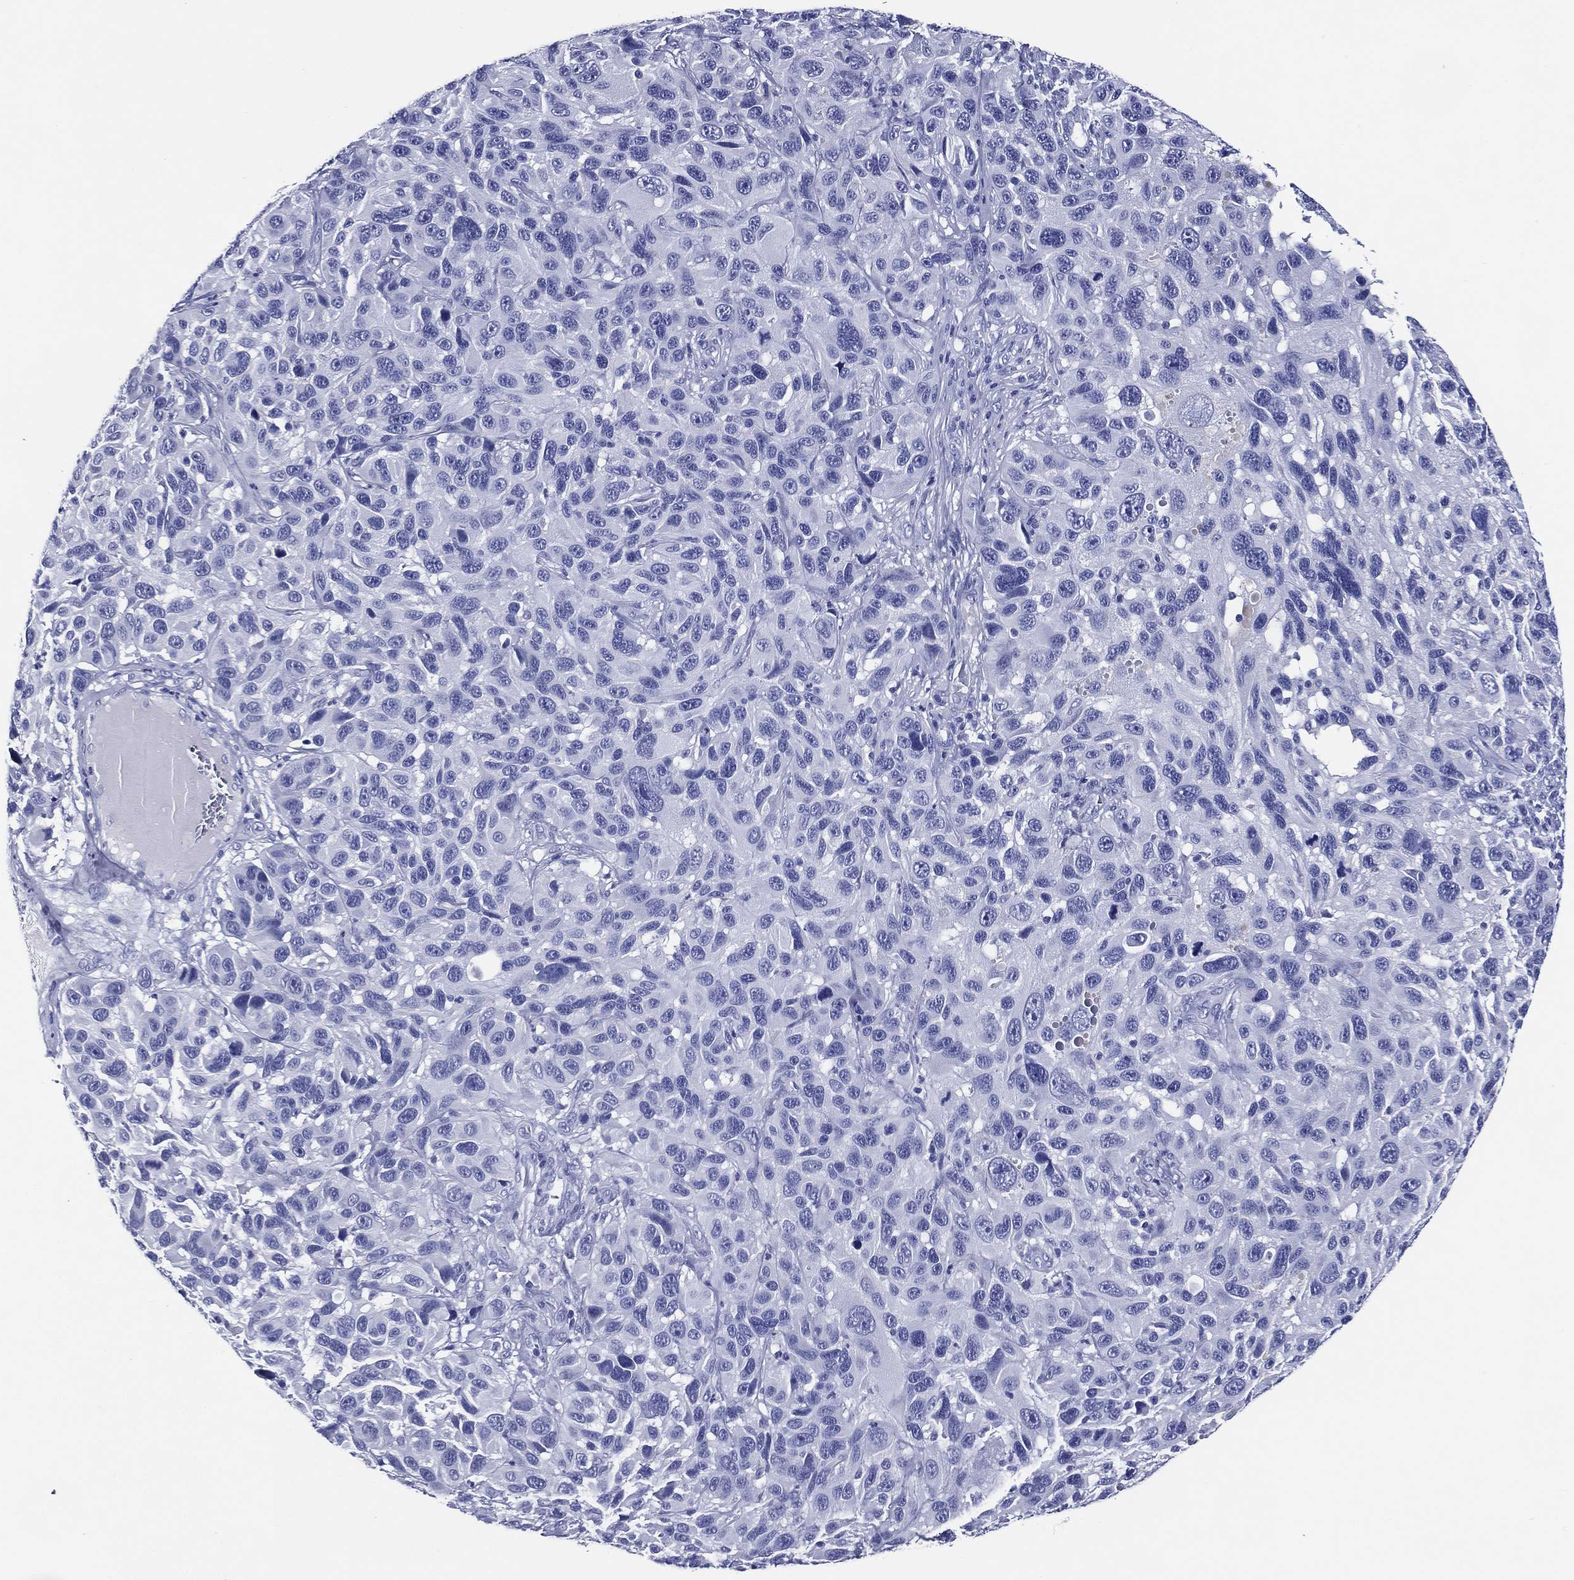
{"staining": {"intensity": "negative", "quantity": "none", "location": "none"}, "tissue": "melanoma", "cell_type": "Tumor cells", "image_type": "cancer", "snomed": [{"axis": "morphology", "description": "Malignant melanoma, NOS"}, {"axis": "topography", "description": "Skin"}], "caption": "This is a image of immunohistochemistry (IHC) staining of melanoma, which shows no expression in tumor cells.", "gene": "ACE2", "patient": {"sex": "male", "age": 53}}